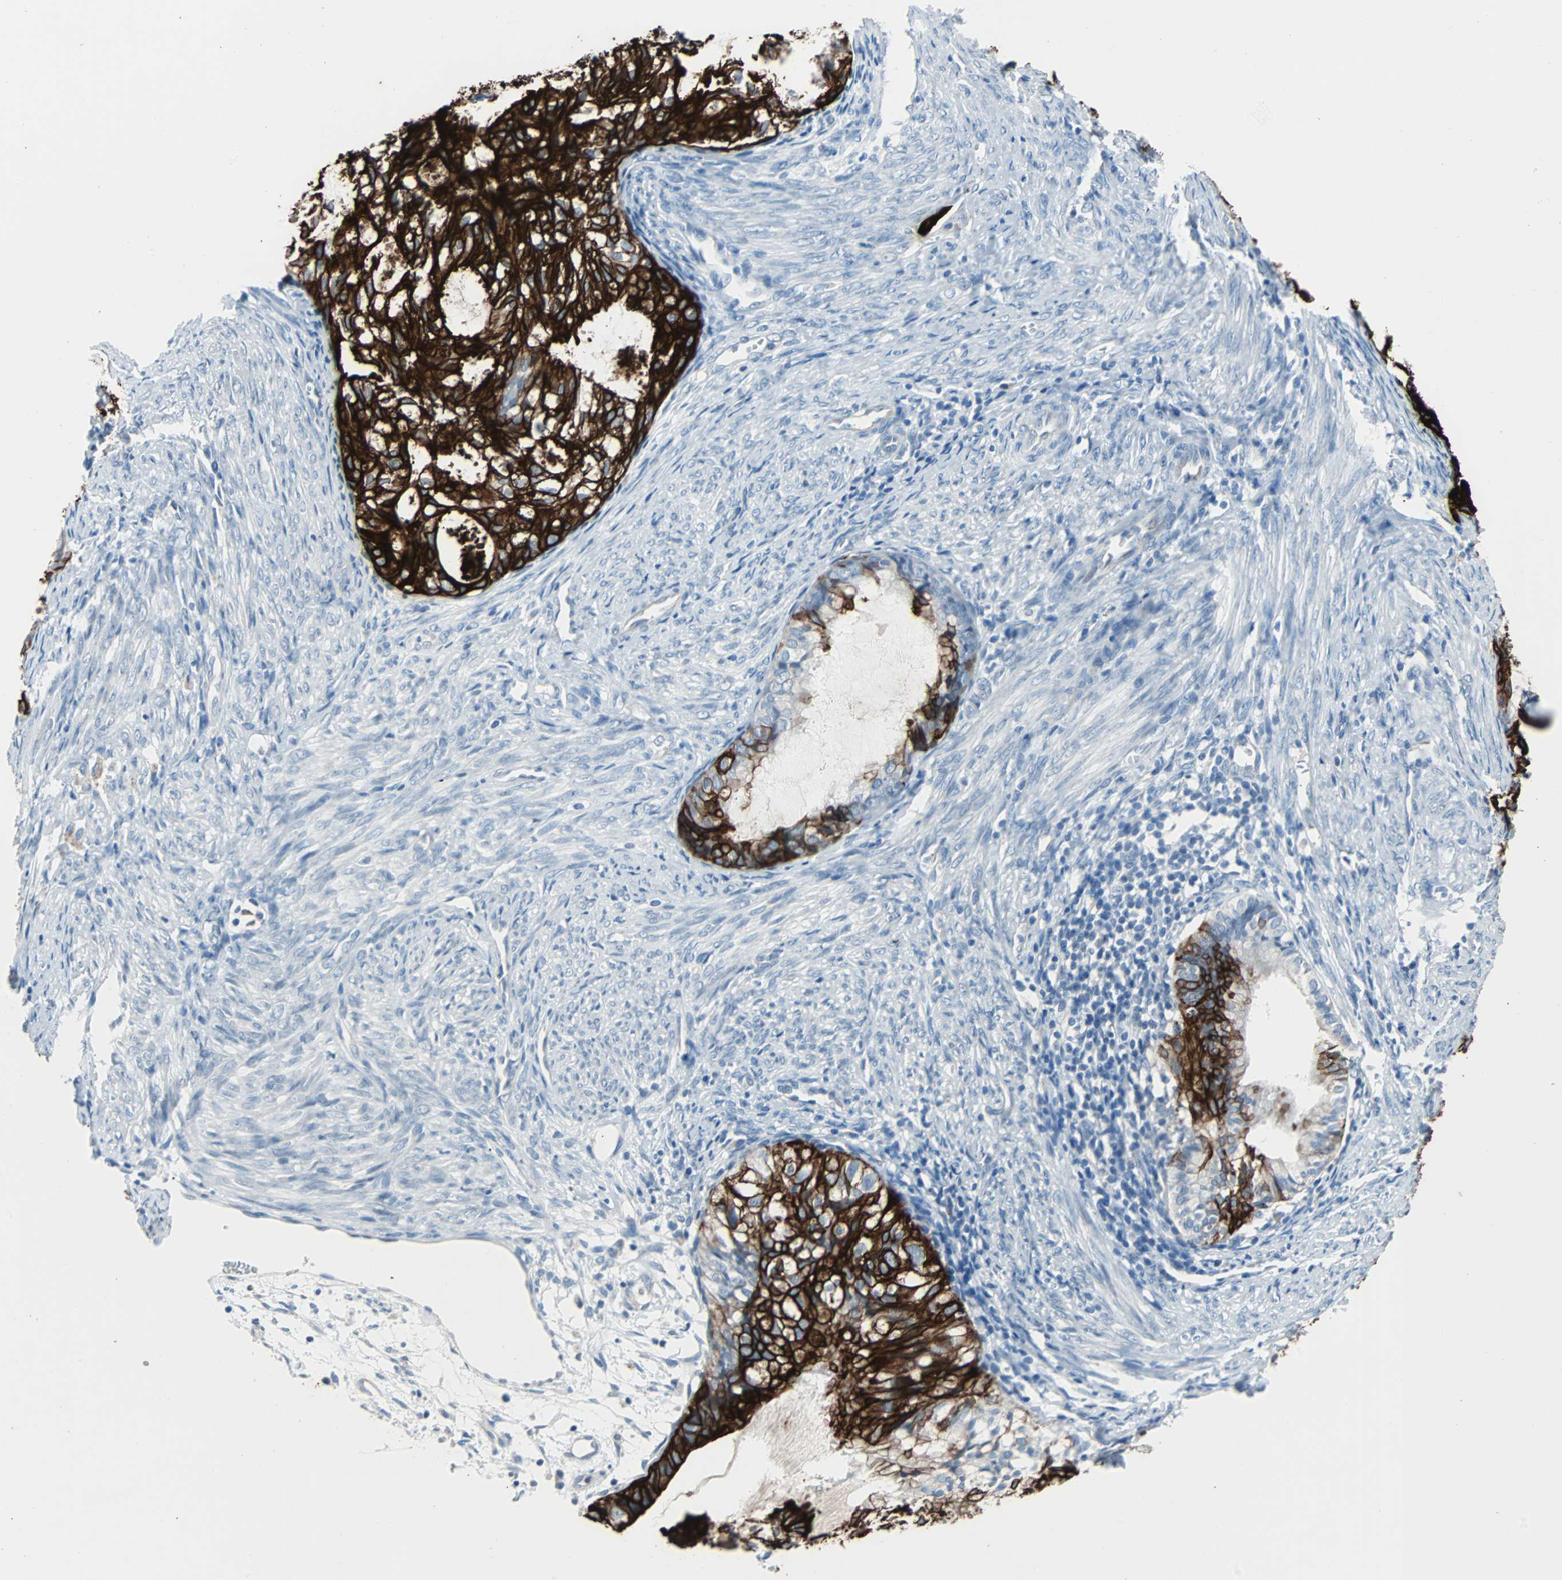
{"staining": {"intensity": "strong", "quantity": ">75%", "location": "cytoplasmic/membranous"}, "tissue": "cervical cancer", "cell_type": "Tumor cells", "image_type": "cancer", "snomed": [{"axis": "morphology", "description": "Normal tissue, NOS"}, {"axis": "morphology", "description": "Adenocarcinoma, NOS"}, {"axis": "topography", "description": "Cervix"}, {"axis": "topography", "description": "Endometrium"}], "caption": "A photomicrograph showing strong cytoplasmic/membranous positivity in approximately >75% of tumor cells in cervical cancer, as visualized by brown immunohistochemical staining.", "gene": "KRT7", "patient": {"sex": "female", "age": 86}}